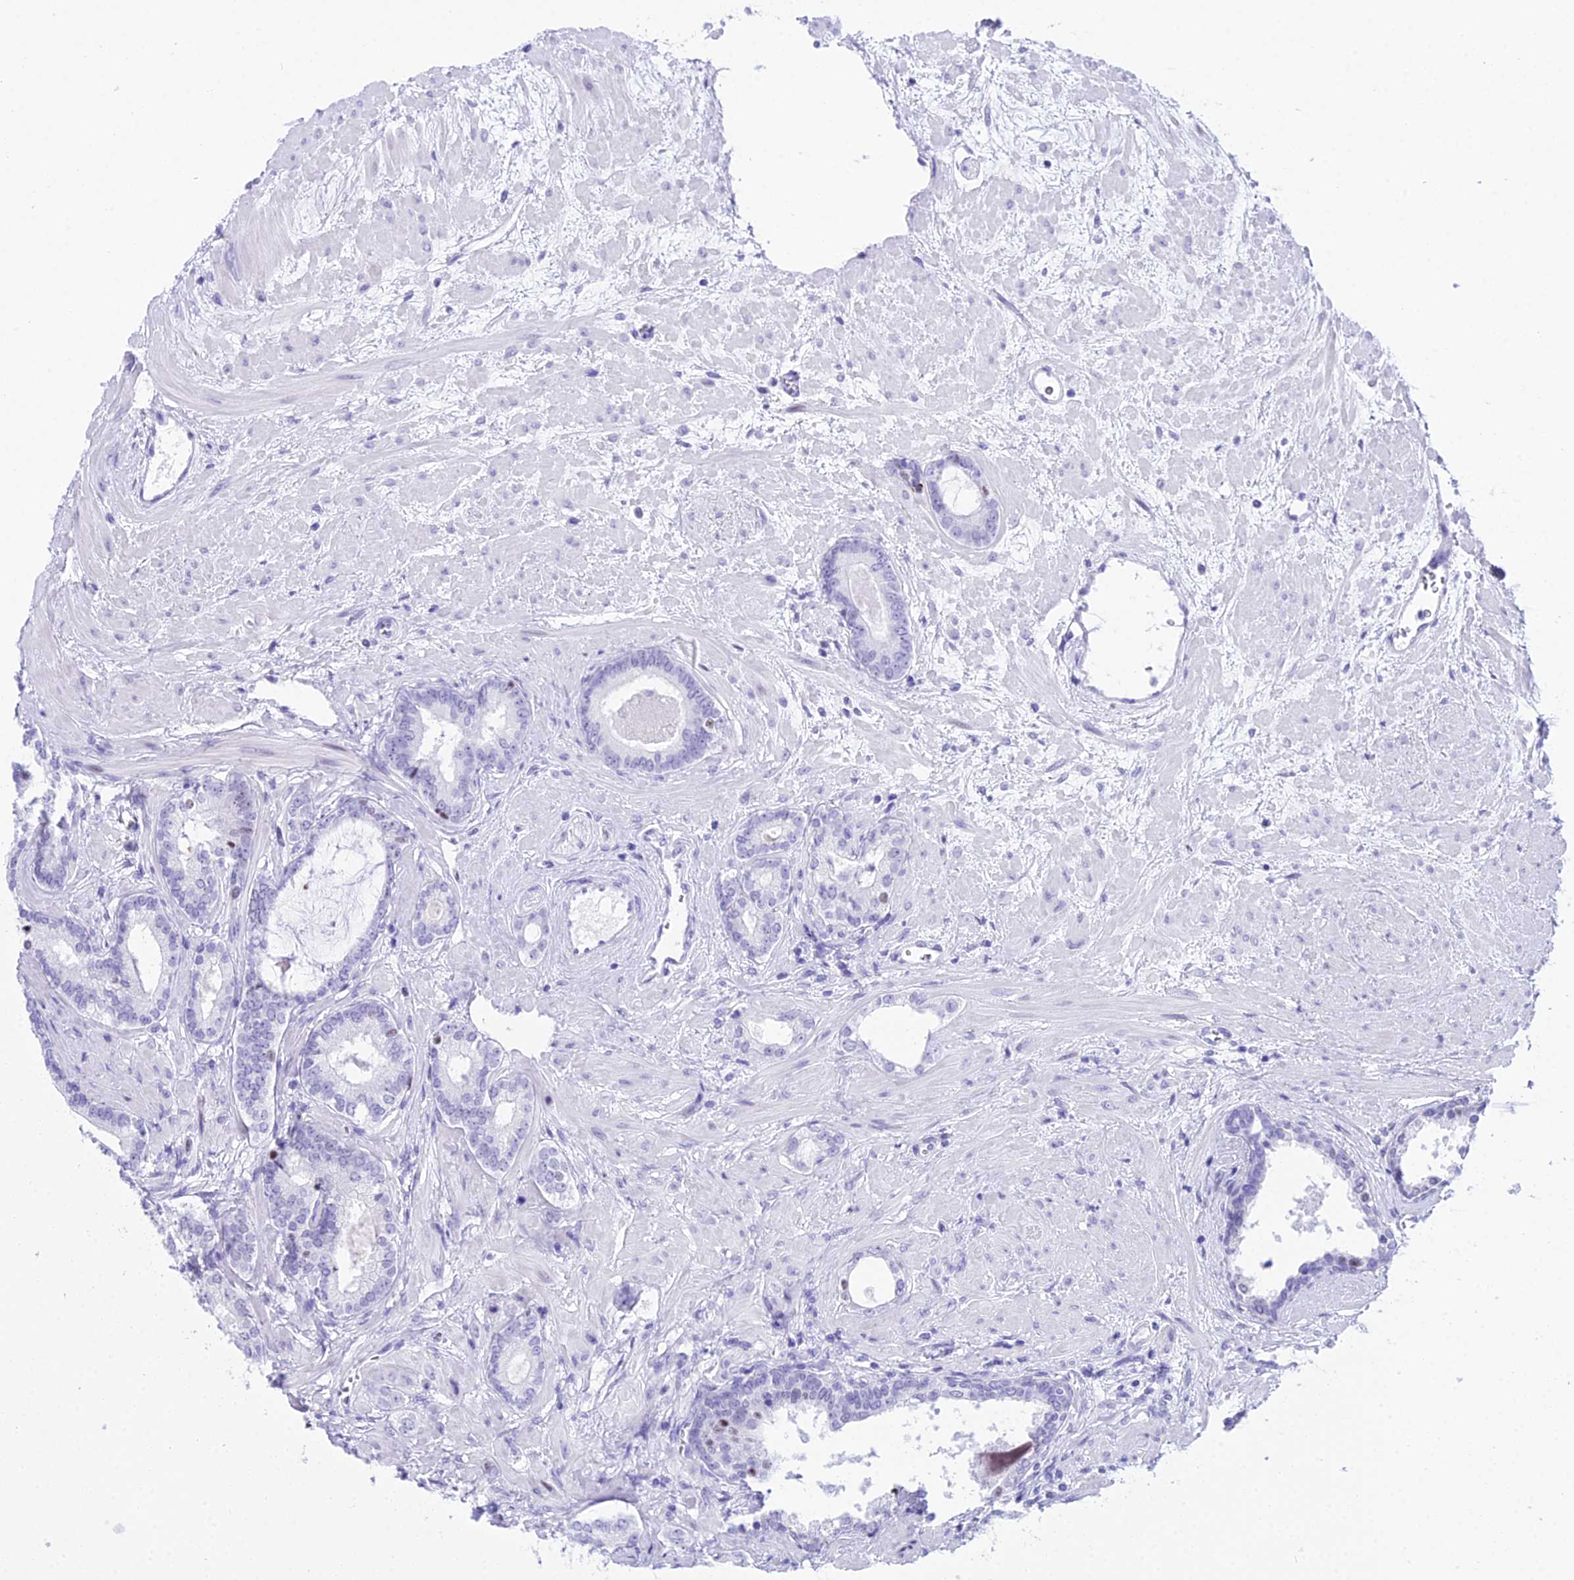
{"staining": {"intensity": "negative", "quantity": "none", "location": "none"}, "tissue": "prostate cancer", "cell_type": "Tumor cells", "image_type": "cancer", "snomed": [{"axis": "morphology", "description": "Adenocarcinoma, High grade"}, {"axis": "topography", "description": "Prostate"}], "caption": "A micrograph of prostate high-grade adenocarcinoma stained for a protein exhibits no brown staining in tumor cells.", "gene": "RNPS1", "patient": {"sex": "male", "age": 64}}